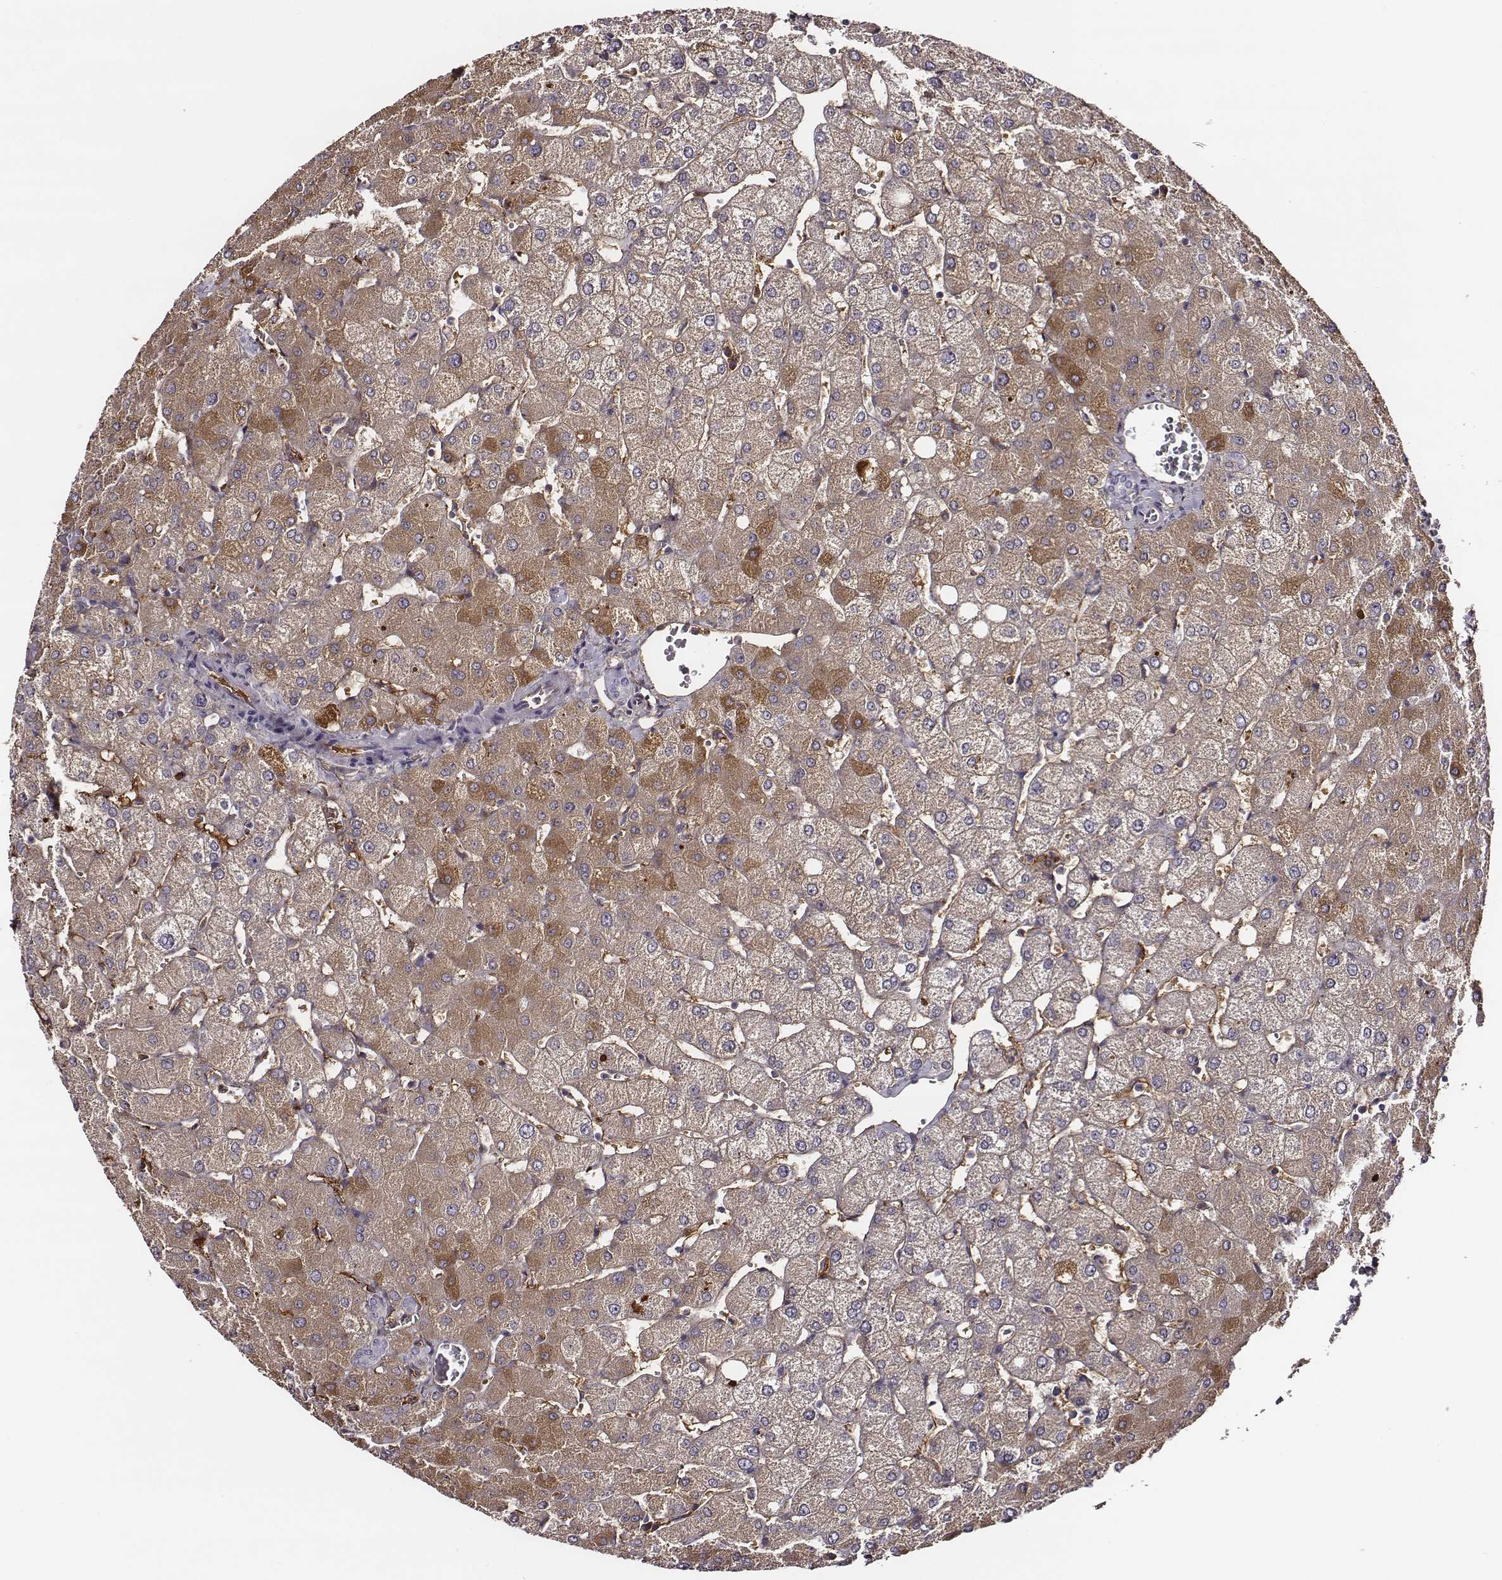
{"staining": {"intensity": "negative", "quantity": "none", "location": "none"}, "tissue": "liver", "cell_type": "Cholangiocytes", "image_type": "normal", "snomed": [{"axis": "morphology", "description": "Normal tissue, NOS"}, {"axis": "topography", "description": "Liver"}], "caption": "Liver was stained to show a protein in brown. There is no significant expression in cholangiocytes. (DAB IHC visualized using brightfield microscopy, high magnification).", "gene": "TF", "patient": {"sex": "female", "age": 54}}